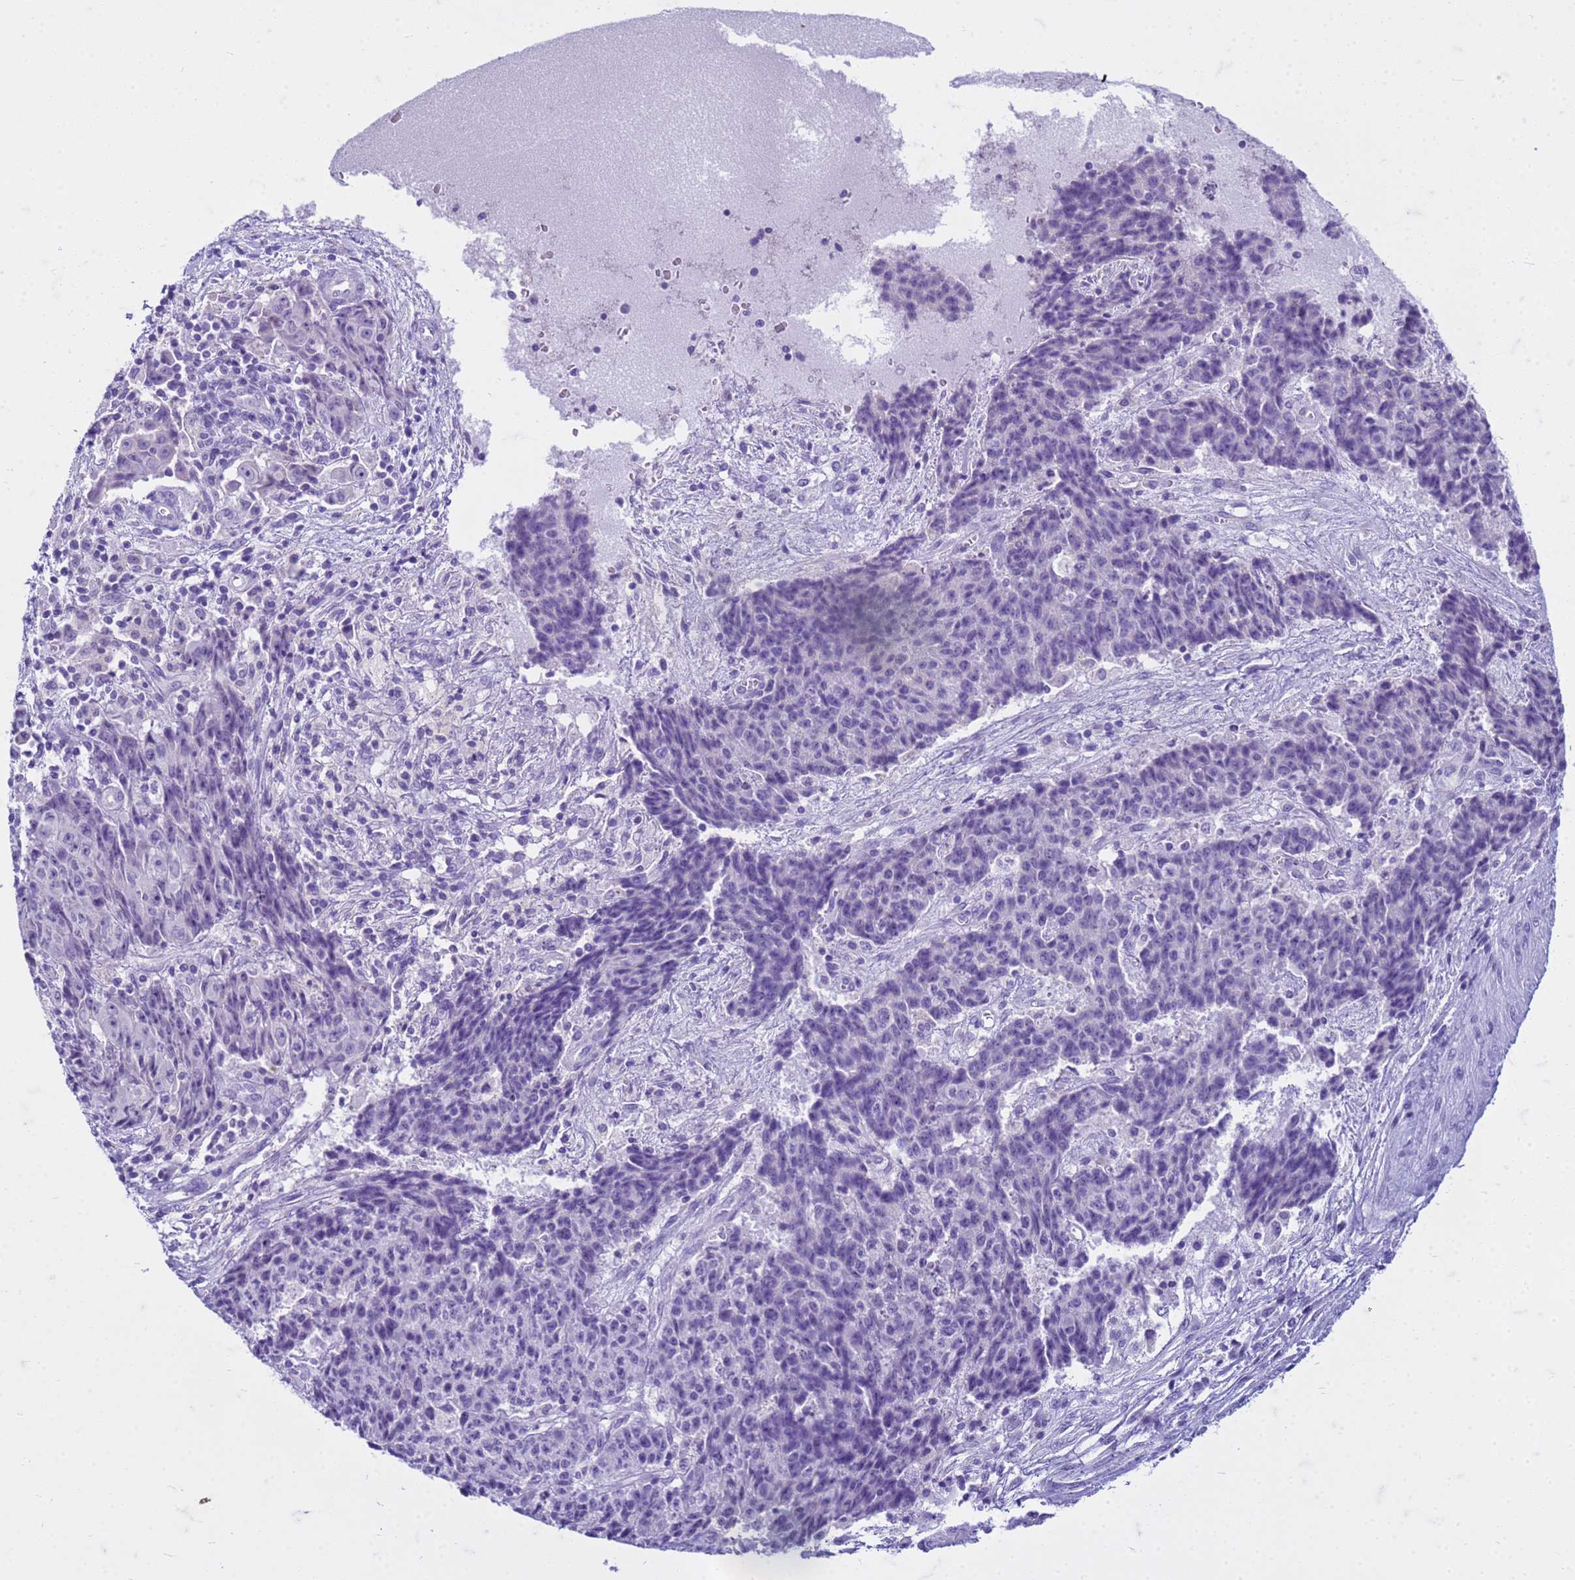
{"staining": {"intensity": "negative", "quantity": "none", "location": "none"}, "tissue": "ovarian cancer", "cell_type": "Tumor cells", "image_type": "cancer", "snomed": [{"axis": "morphology", "description": "Carcinoma, endometroid"}, {"axis": "topography", "description": "Ovary"}], "caption": "This is an IHC image of human ovarian endometroid carcinoma. There is no staining in tumor cells.", "gene": "CFAP100", "patient": {"sex": "female", "age": 42}}